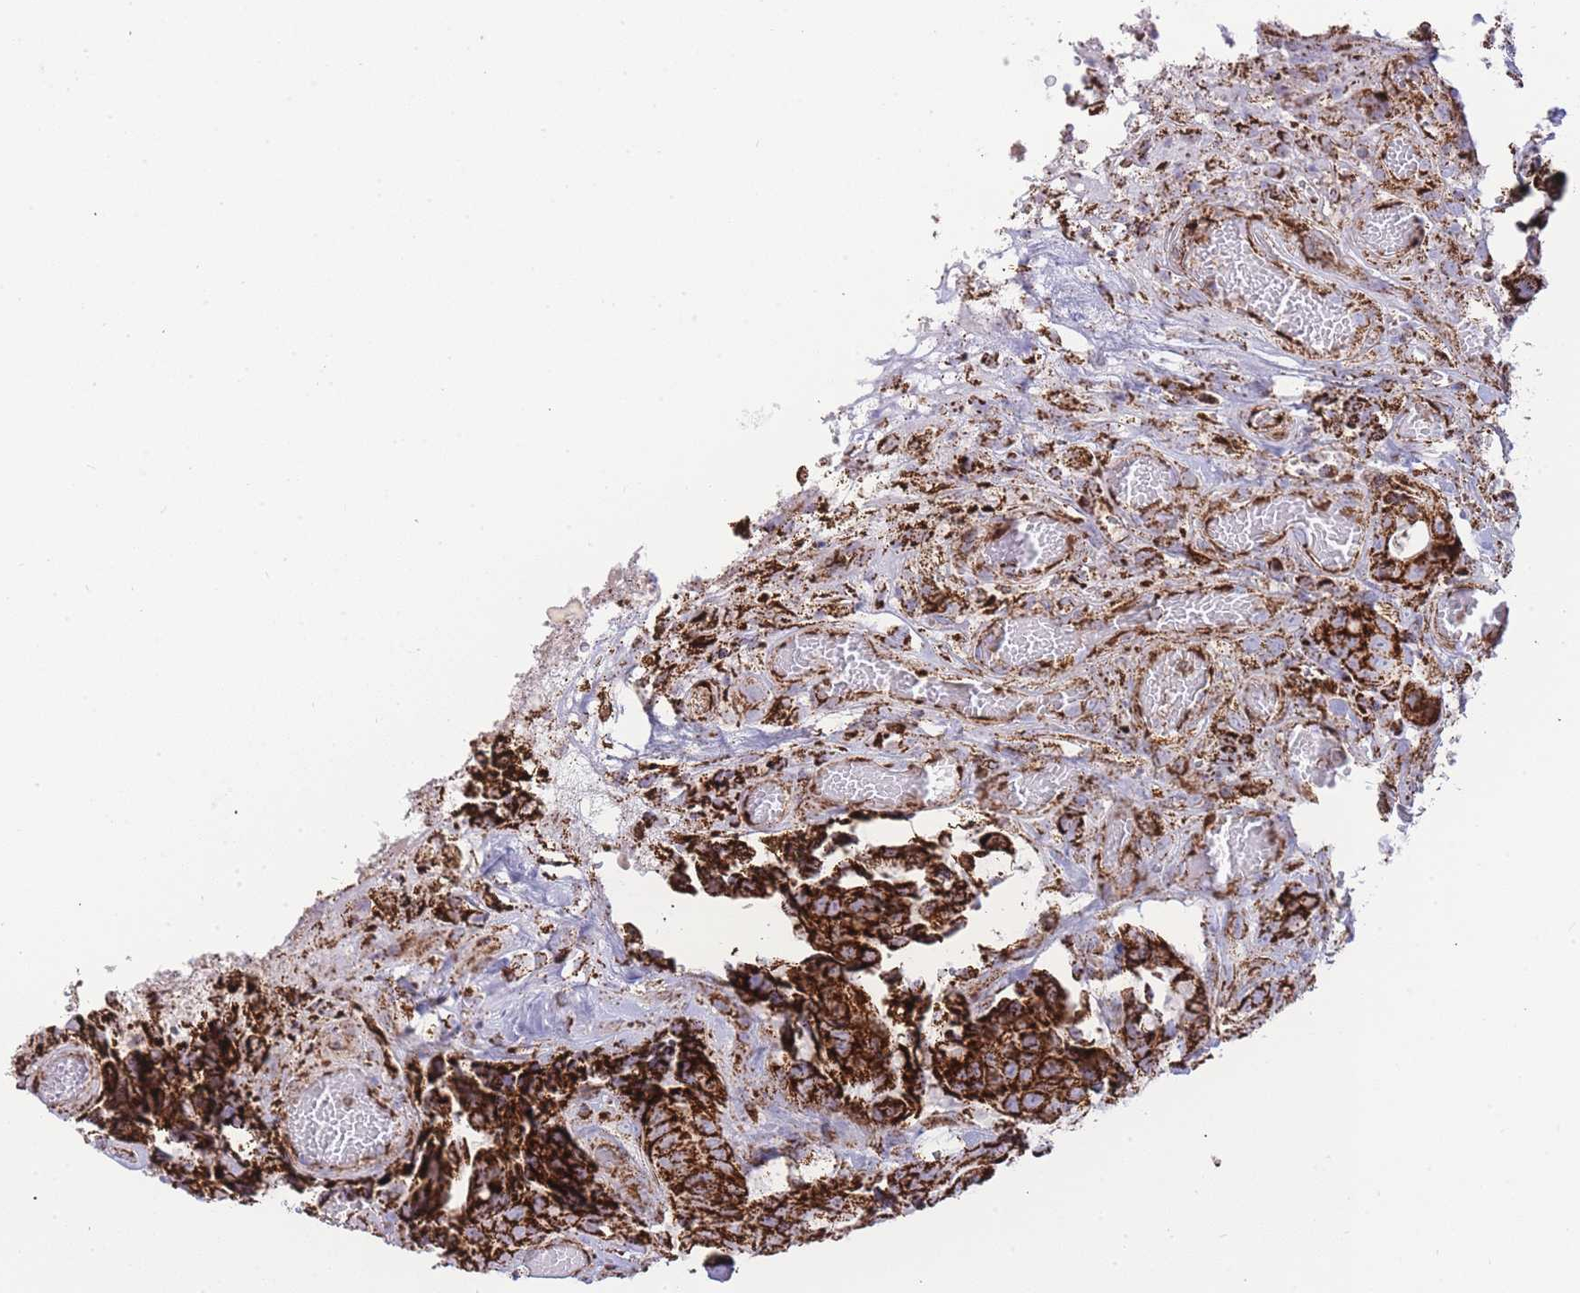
{"staining": {"intensity": "strong", "quantity": ">75%", "location": "cytoplasmic/membranous"}, "tissue": "colorectal cancer", "cell_type": "Tumor cells", "image_type": "cancer", "snomed": [{"axis": "morphology", "description": "Adenocarcinoma, NOS"}, {"axis": "topography", "description": "Colon"}], "caption": "A high-resolution photomicrograph shows immunohistochemistry staining of colorectal adenocarcinoma, which shows strong cytoplasmic/membranous staining in about >75% of tumor cells. The staining was performed using DAB, with brown indicating positive protein expression. Nuclei are stained blue with hematoxylin.", "gene": "GSTM1", "patient": {"sex": "female", "age": 82}}